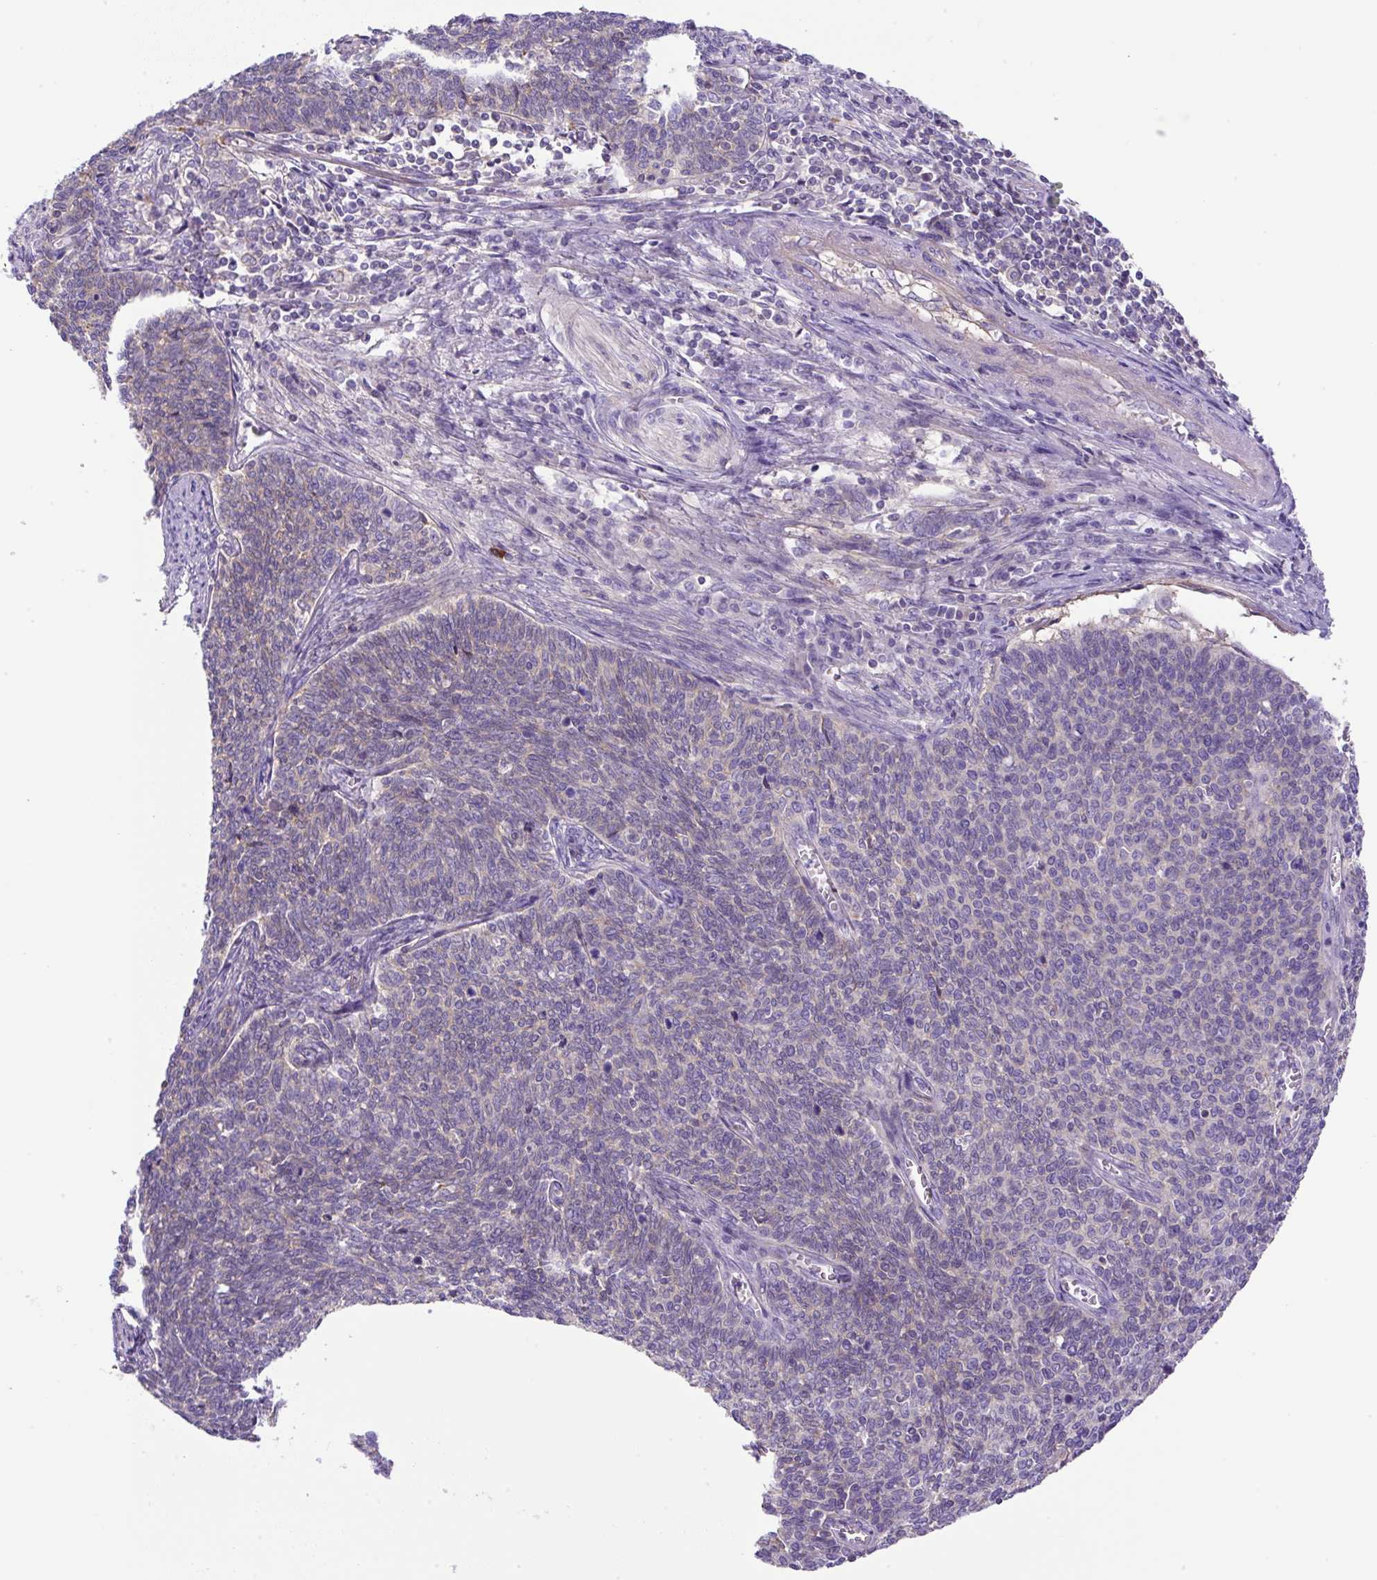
{"staining": {"intensity": "negative", "quantity": "none", "location": "none"}, "tissue": "cervical cancer", "cell_type": "Tumor cells", "image_type": "cancer", "snomed": [{"axis": "morphology", "description": "Squamous cell carcinoma, NOS"}, {"axis": "topography", "description": "Cervix"}], "caption": "Photomicrograph shows no significant protein expression in tumor cells of cervical cancer (squamous cell carcinoma). (Stains: DAB (3,3'-diaminobenzidine) IHC with hematoxylin counter stain, Microscopy: brightfield microscopy at high magnification).", "gene": "NPTN", "patient": {"sex": "female", "age": 39}}